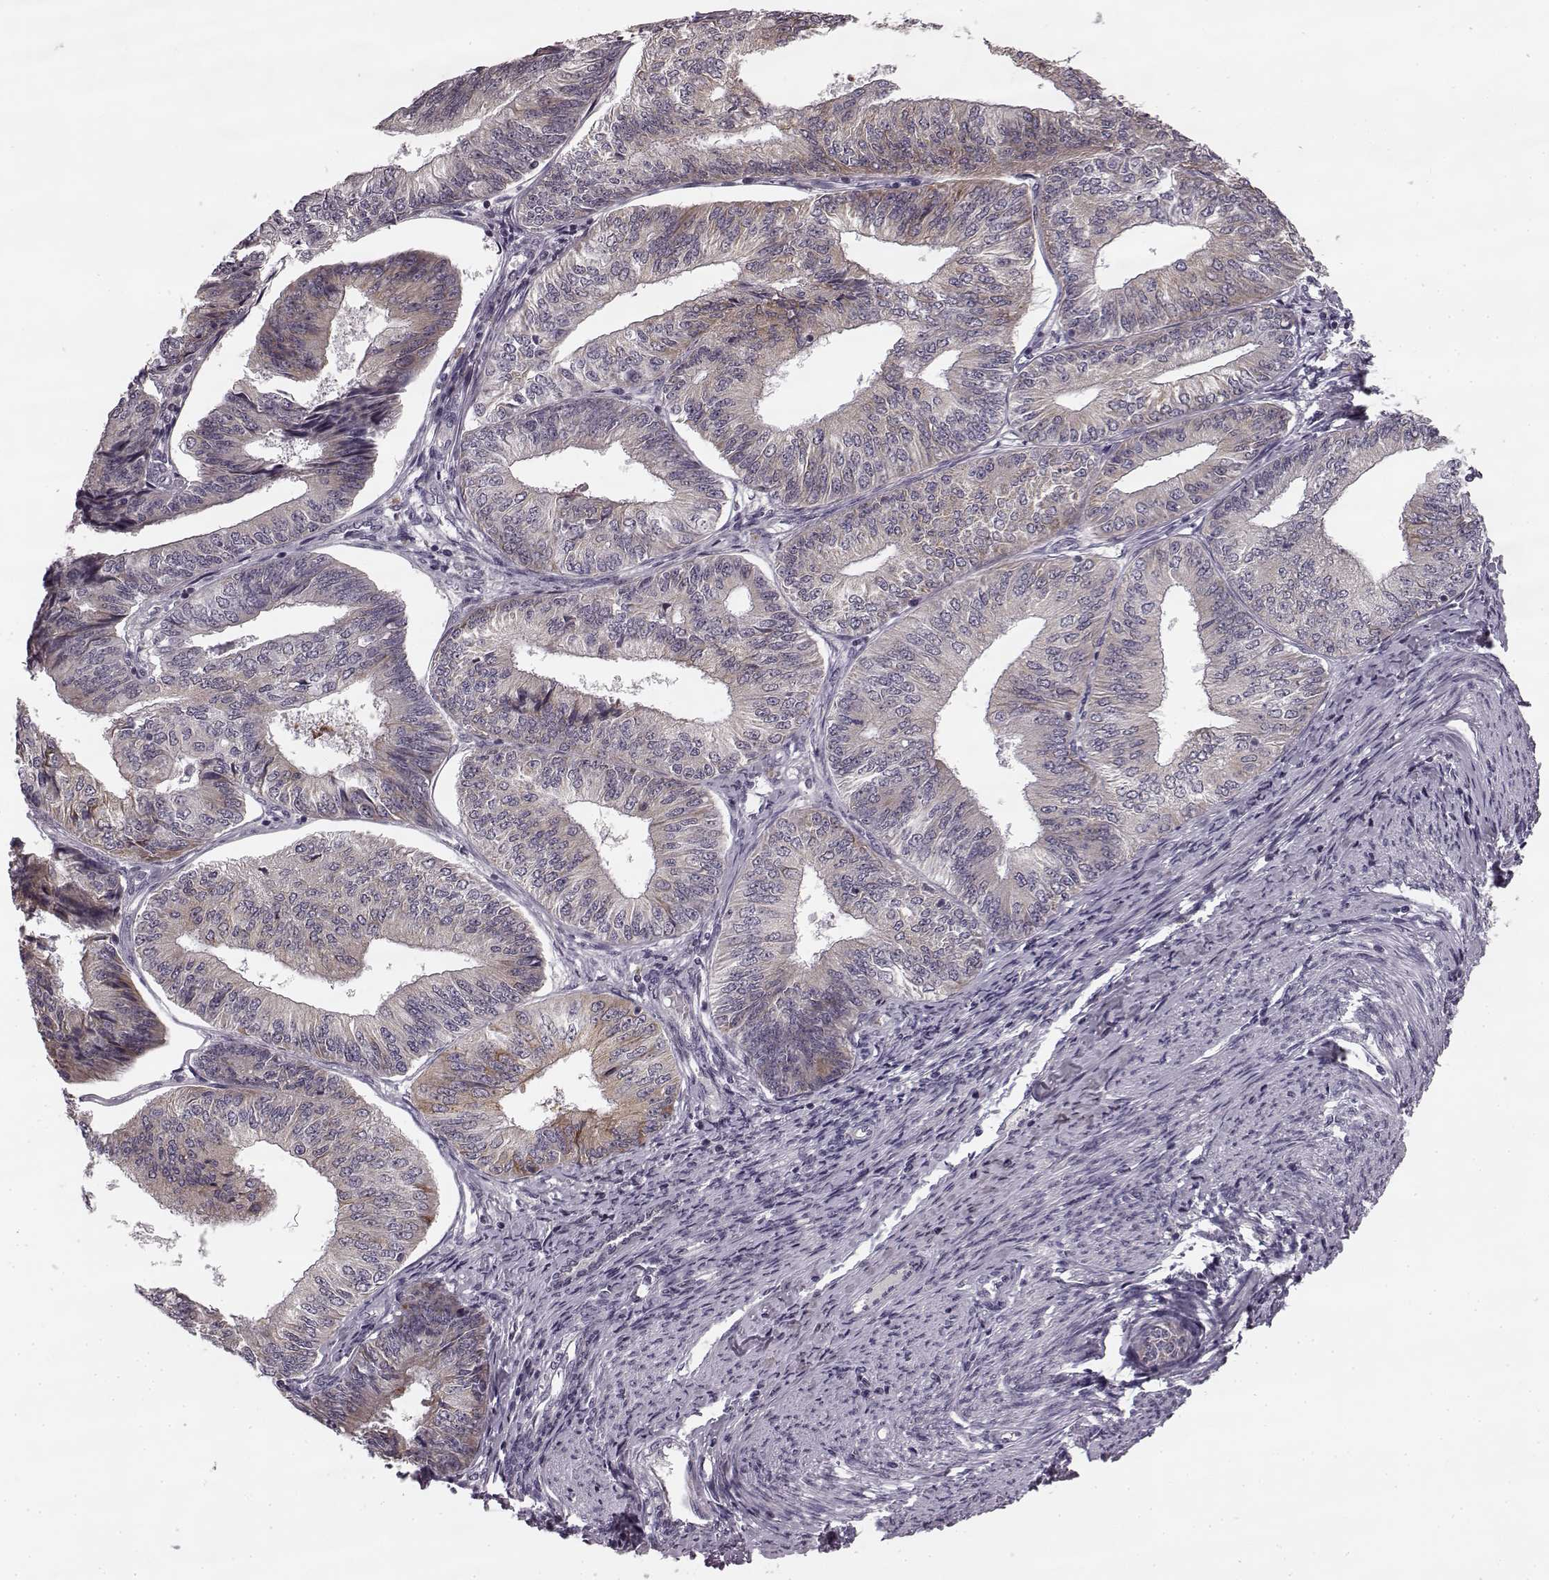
{"staining": {"intensity": "moderate", "quantity": "<25%", "location": "cytoplasmic/membranous"}, "tissue": "endometrial cancer", "cell_type": "Tumor cells", "image_type": "cancer", "snomed": [{"axis": "morphology", "description": "Adenocarcinoma, NOS"}, {"axis": "topography", "description": "Endometrium"}], "caption": "Tumor cells demonstrate moderate cytoplasmic/membranous staining in about <25% of cells in adenocarcinoma (endometrial).", "gene": "FAM234B", "patient": {"sex": "female", "age": 58}}